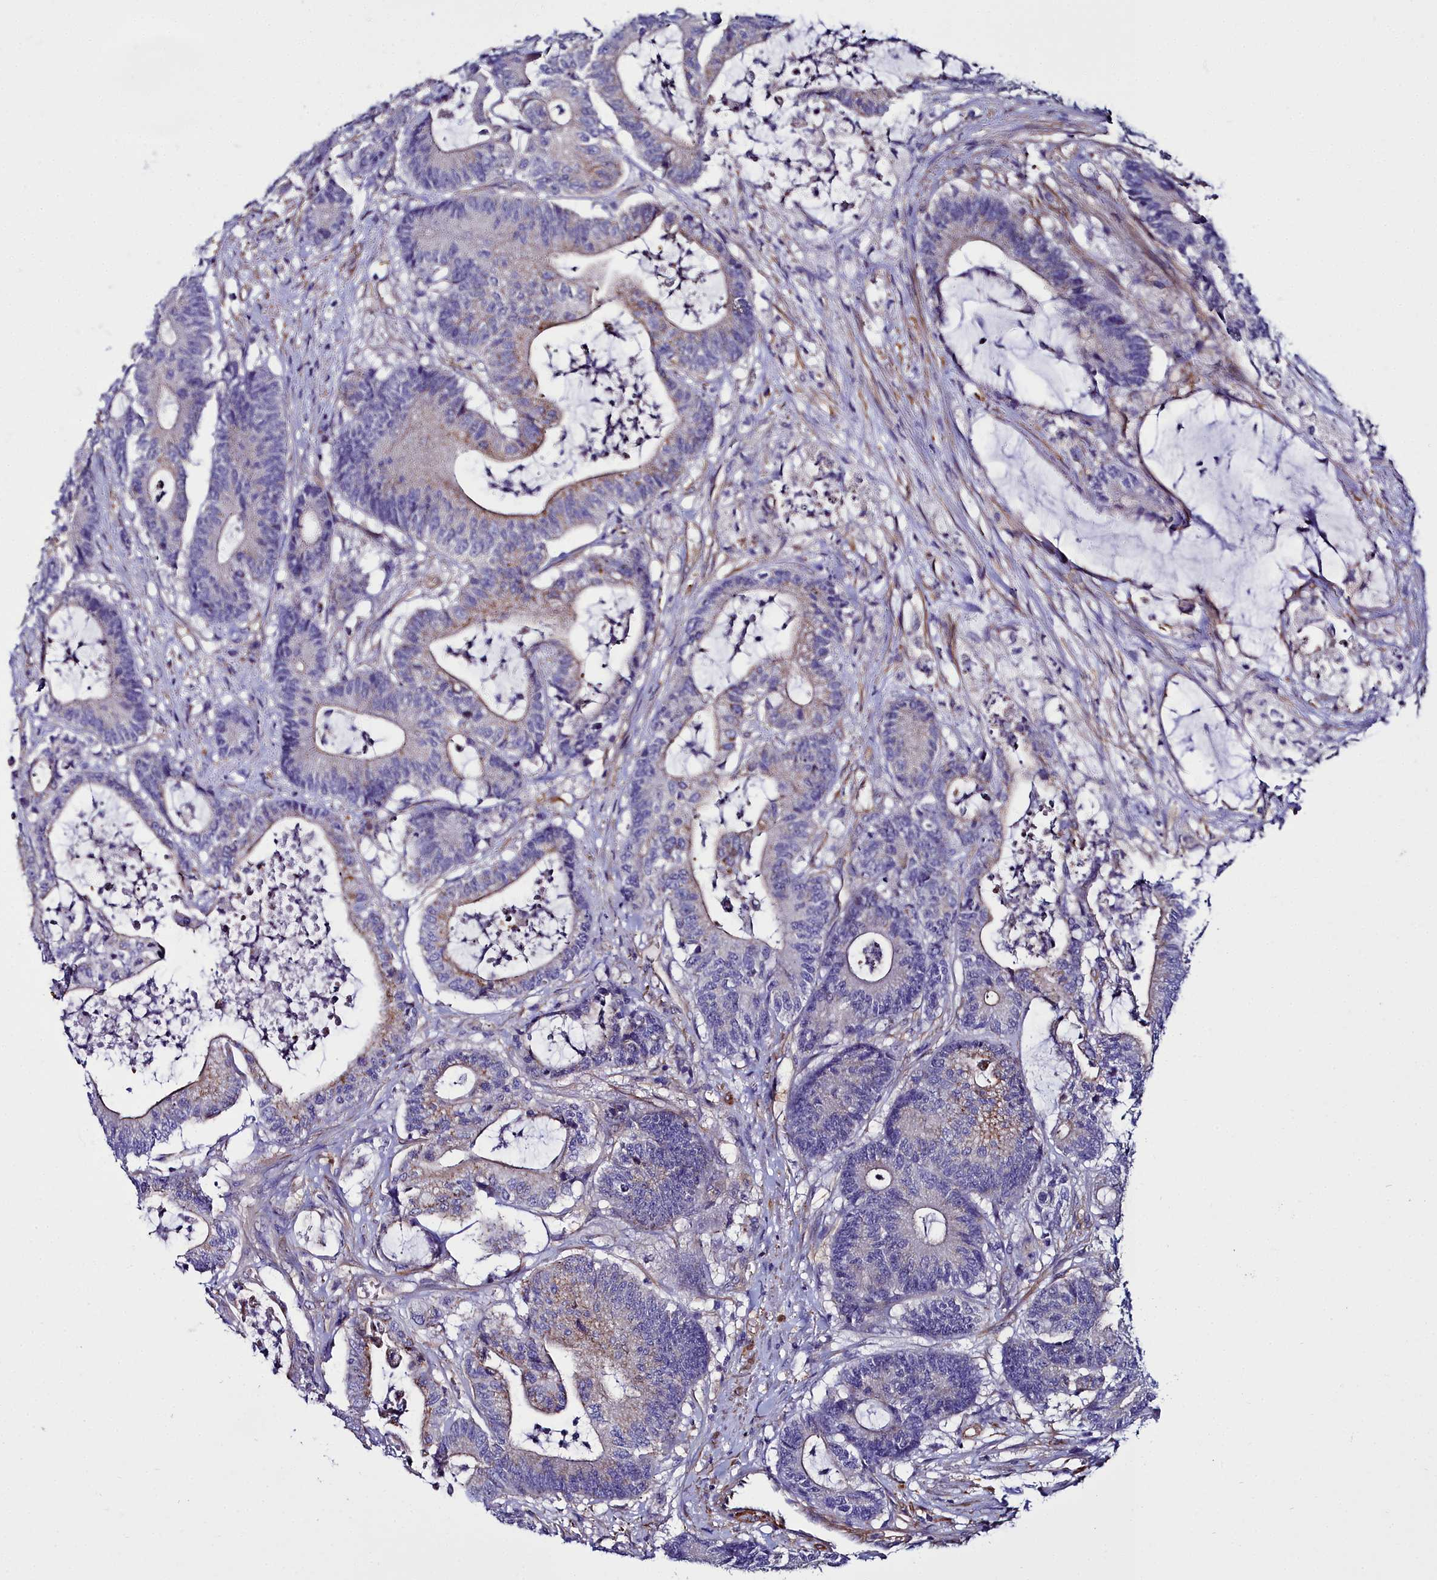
{"staining": {"intensity": "weak", "quantity": "25%-75%", "location": "cytoplasmic/membranous"}, "tissue": "colorectal cancer", "cell_type": "Tumor cells", "image_type": "cancer", "snomed": [{"axis": "morphology", "description": "Adenocarcinoma, NOS"}, {"axis": "topography", "description": "Colon"}], "caption": "Brown immunohistochemical staining in human colorectal cancer exhibits weak cytoplasmic/membranous expression in about 25%-75% of tumor cells.", "gene": "FADS3", "patient": {"sex": "female", "age": 84}}